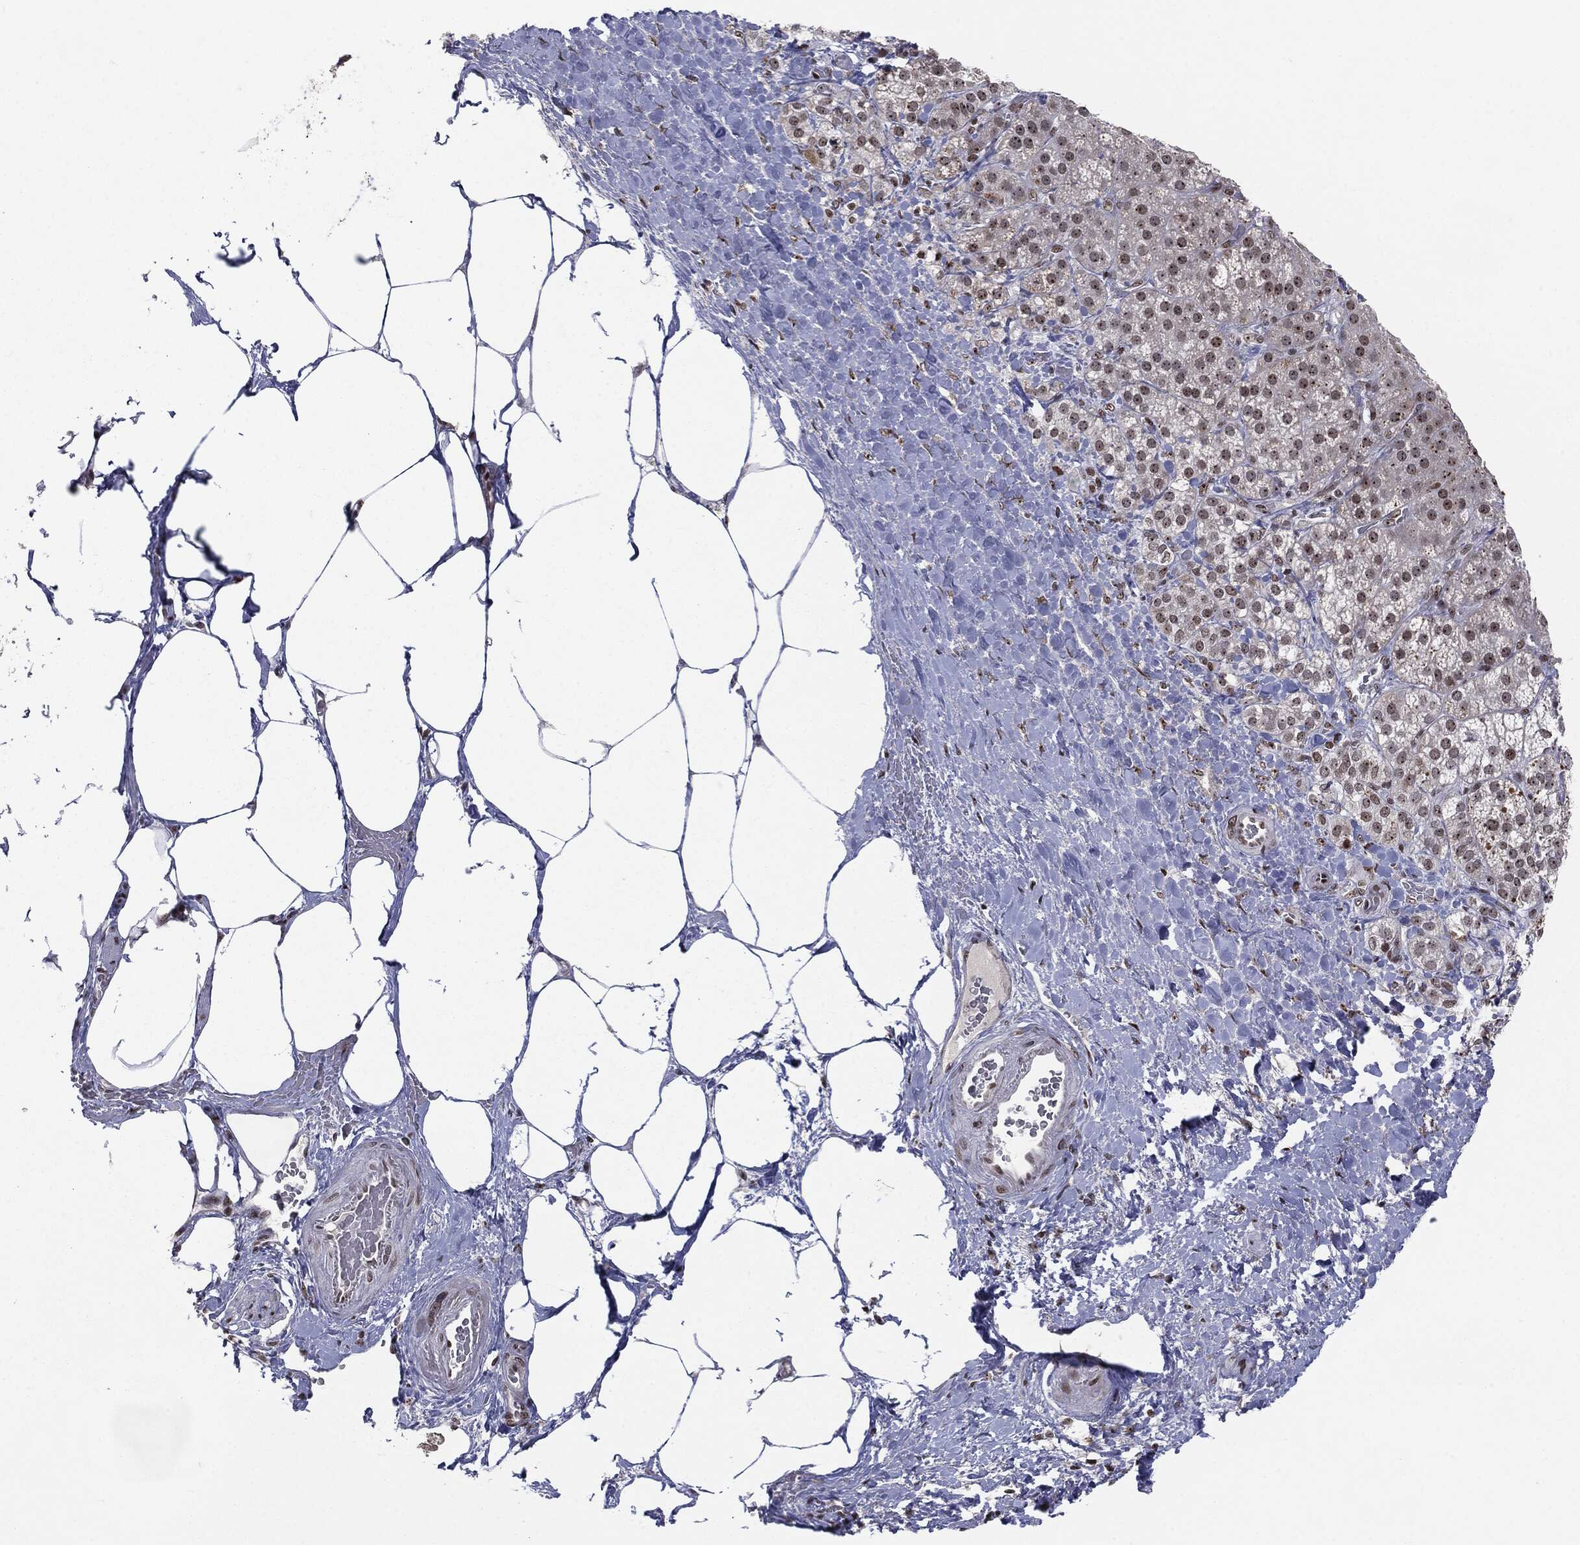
{"staining": {"intensity": "weak", "quantity": "25%-75%", "location": "nuclear"}, "tissue": "adrenal gland", "cell_type": "Glandular cells", "image_type": "normal", "snomed": [{"axis": "morphology", "description": "Normal tissue, NOS"}, {"axis": "topography", "description": "Adrenal gland"}], "caption": "Immunohistochemistry (IHC) photomicrograph of normal human adrenal gland stained for a protein (brown), which reveals low levels of weak nuclear expression in about 25%-75% of glandular cells.", "gene": "MDC1", "patient": {"sex": "male", "age": 57}}